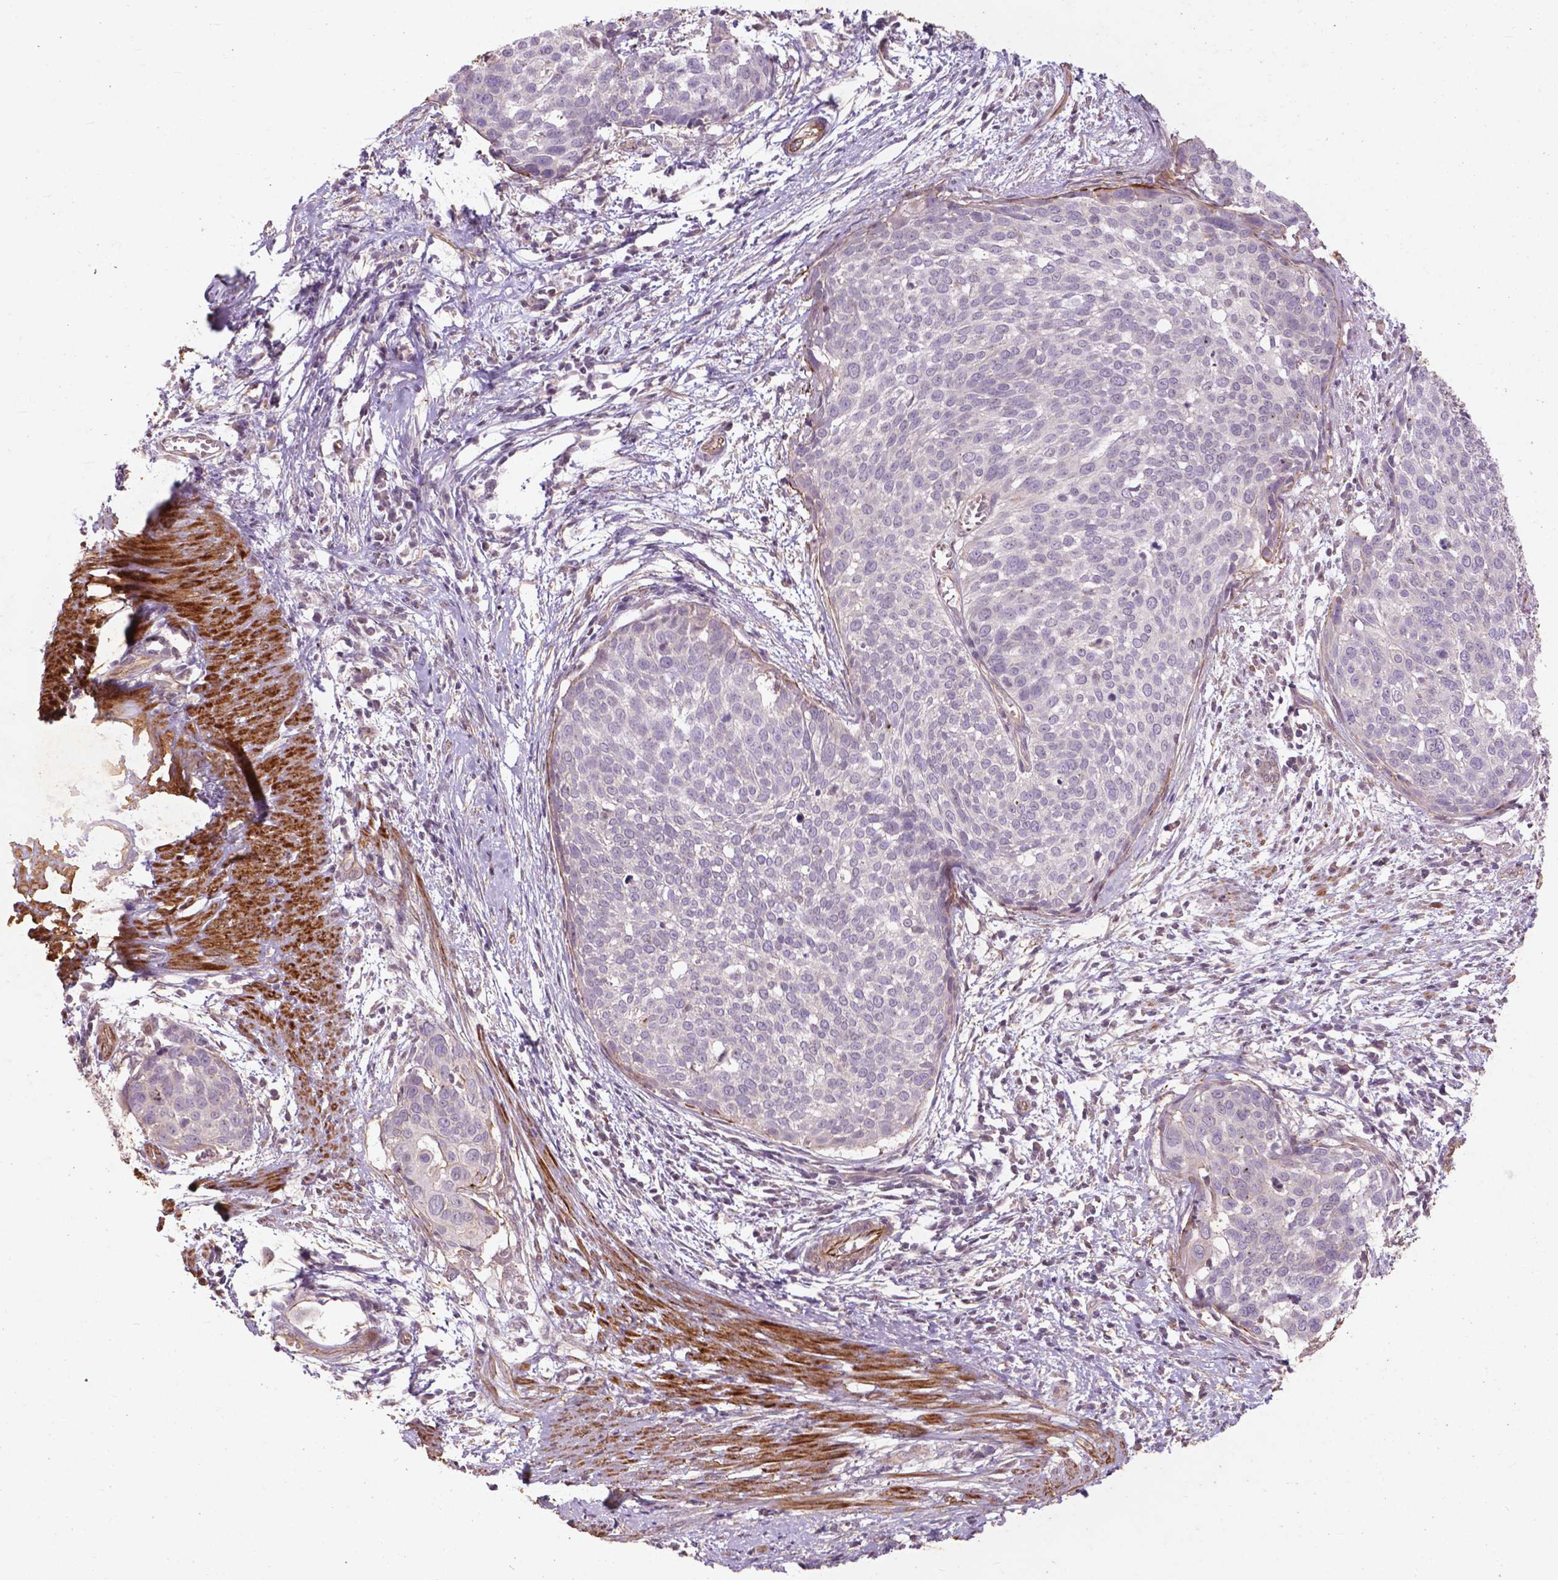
{"staining": {"intensity": "negative", "quantity": "none", "location": "none"}, "tissue": "cervical cancer", "cell_type": "Tumor cells", "image_type": "cancer", "snomed": [{"axis": "morphology", "description": "Squamous cell carcinoma, NOS"}, {"axis": "topography", "description": "Cervix"}], "caption": "IHC of human squamous cell carcinoma (cervical) reveals no positivity in tumor cells.", "gene": "RFPL4B", "patient": {"sex": "female", "age": 39}}